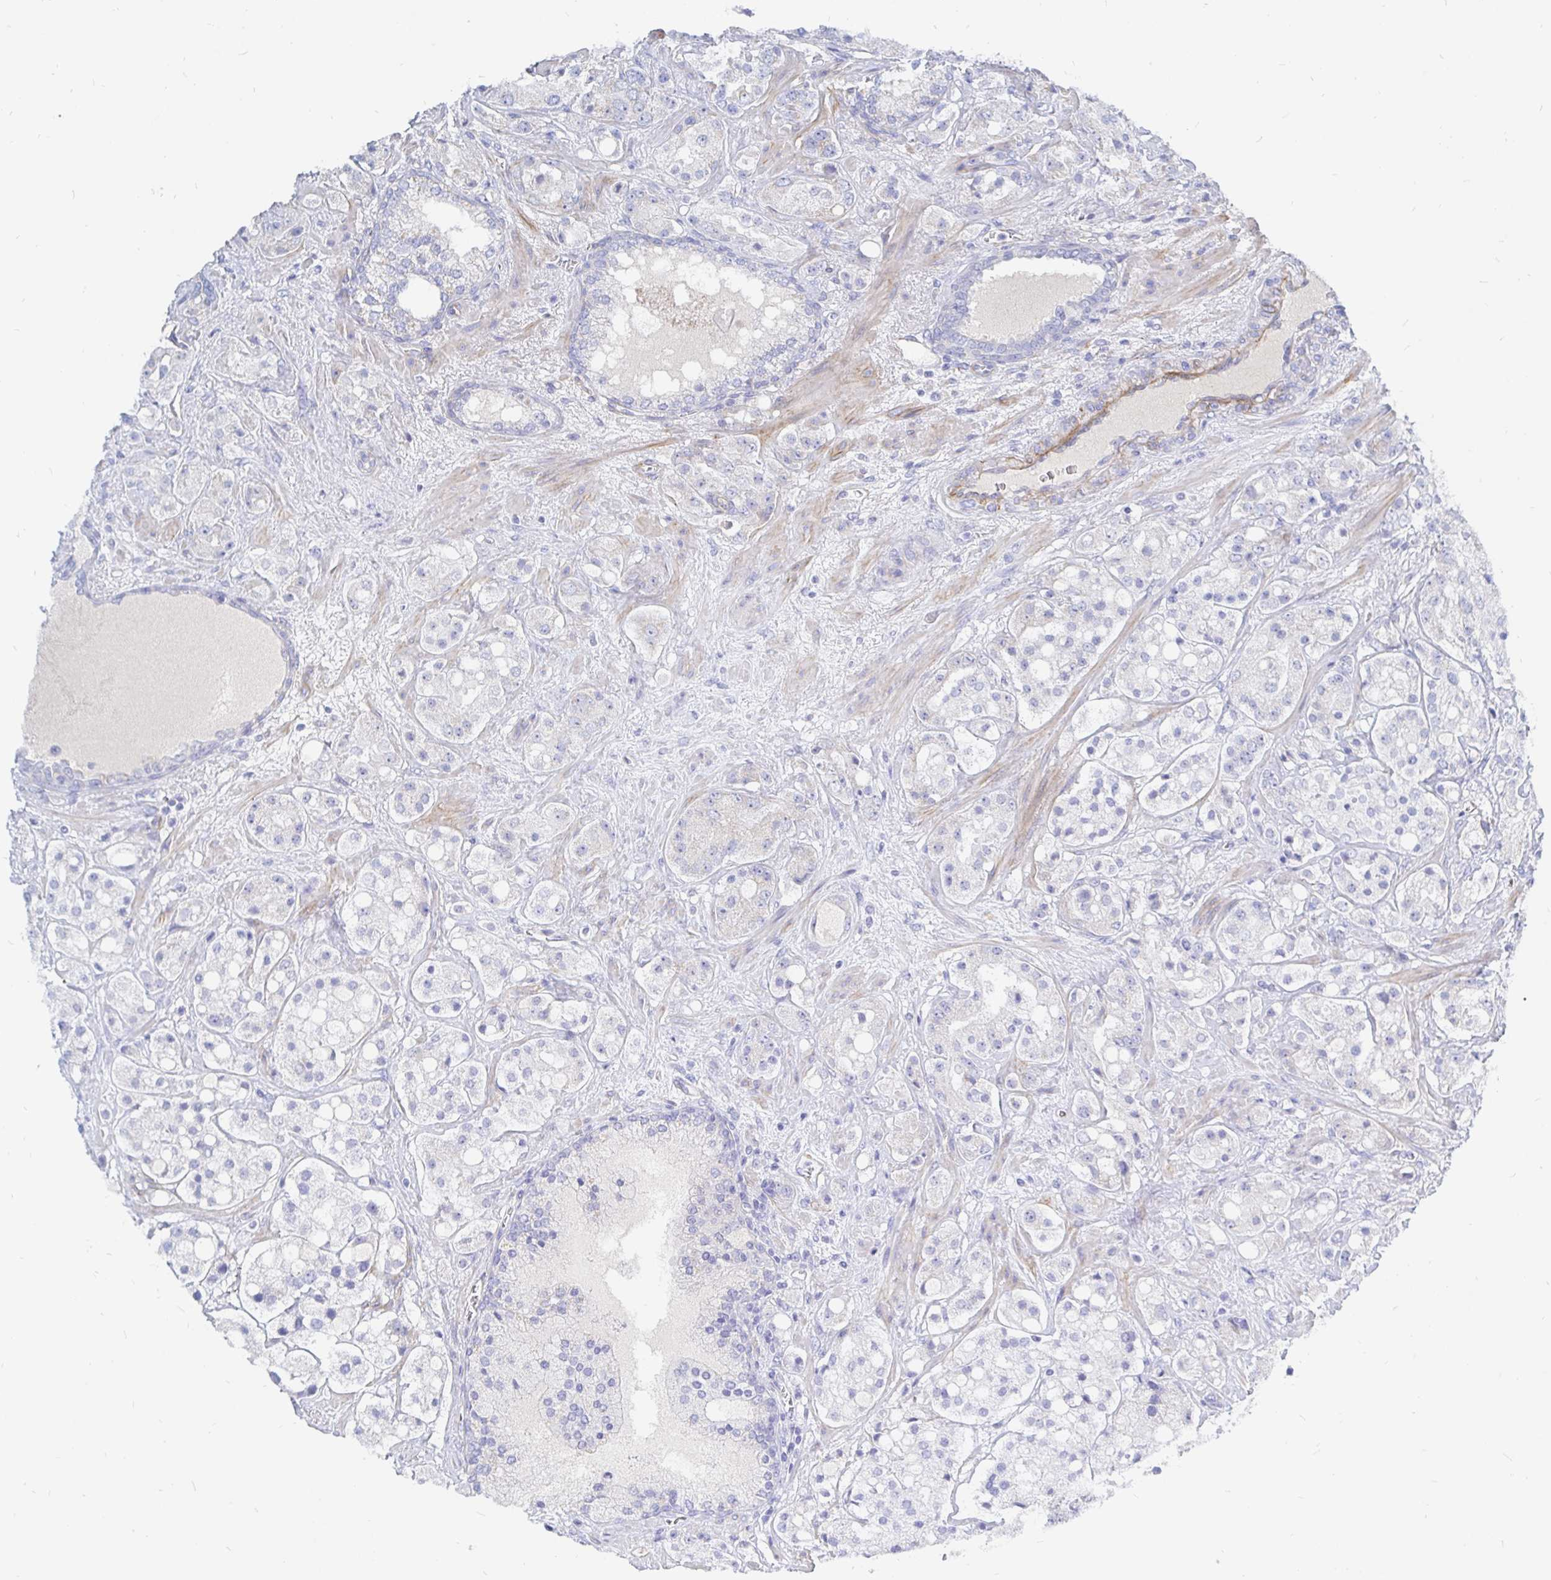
{"staining": {"intensity": "negative", "quantity": "none", "location": "none"}, "tissue": "prostate cancer", "cell_type": "Tumor cells", "image_type": "cancer", "snomed": [{"axis": "morphology", "description": "Adenocarcinoma, High grade"}, {"axis": "topography", "description": "Prostate"}], "caption": "Immunohistochemistry of human prostate cancer exhibits no expression in tumor cells.", "gene": "COX16", "patient": {"sex": "male", "age": 67}}